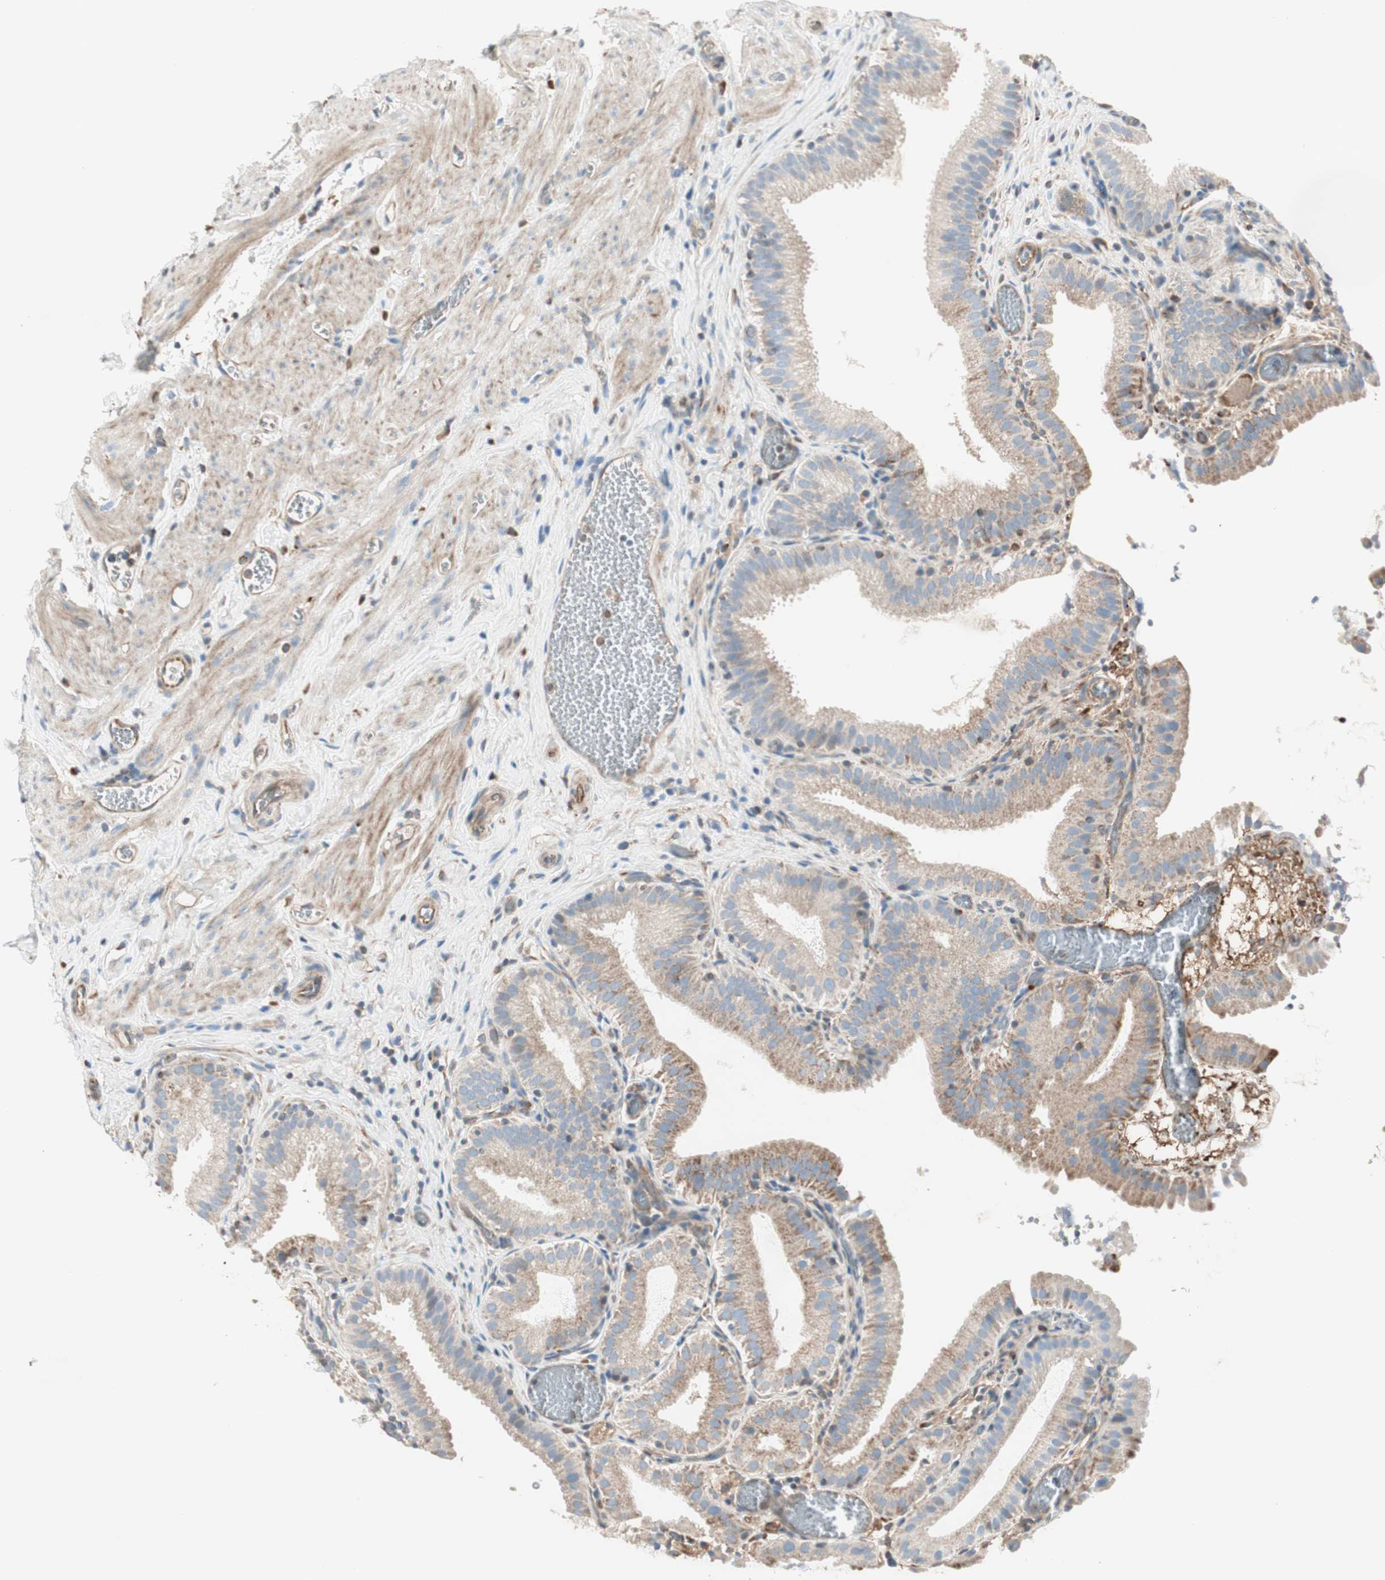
{"staining": {"intensity": "weak", "quantity": ">75%", "location": "cytoplasmic/membranous"}, "tissue": "gallbladder", "cell_type": "Glandular cells", "image_type": "normal", "snomed": [{"axis": "morphology", "description": "Normal tissue, NOS"}, {"axis": "topography", "description": "Gallbladder"}], "caption": "DAB (3,3'-diaminobenzidine) immunohistochemical staining of normal human gallbladder displays weak cytoplasmic/membranous protein staining in about >75% of glandular cells.", "gene": "SRCIN1", "patient": {"sex": "male", "age": 54}}